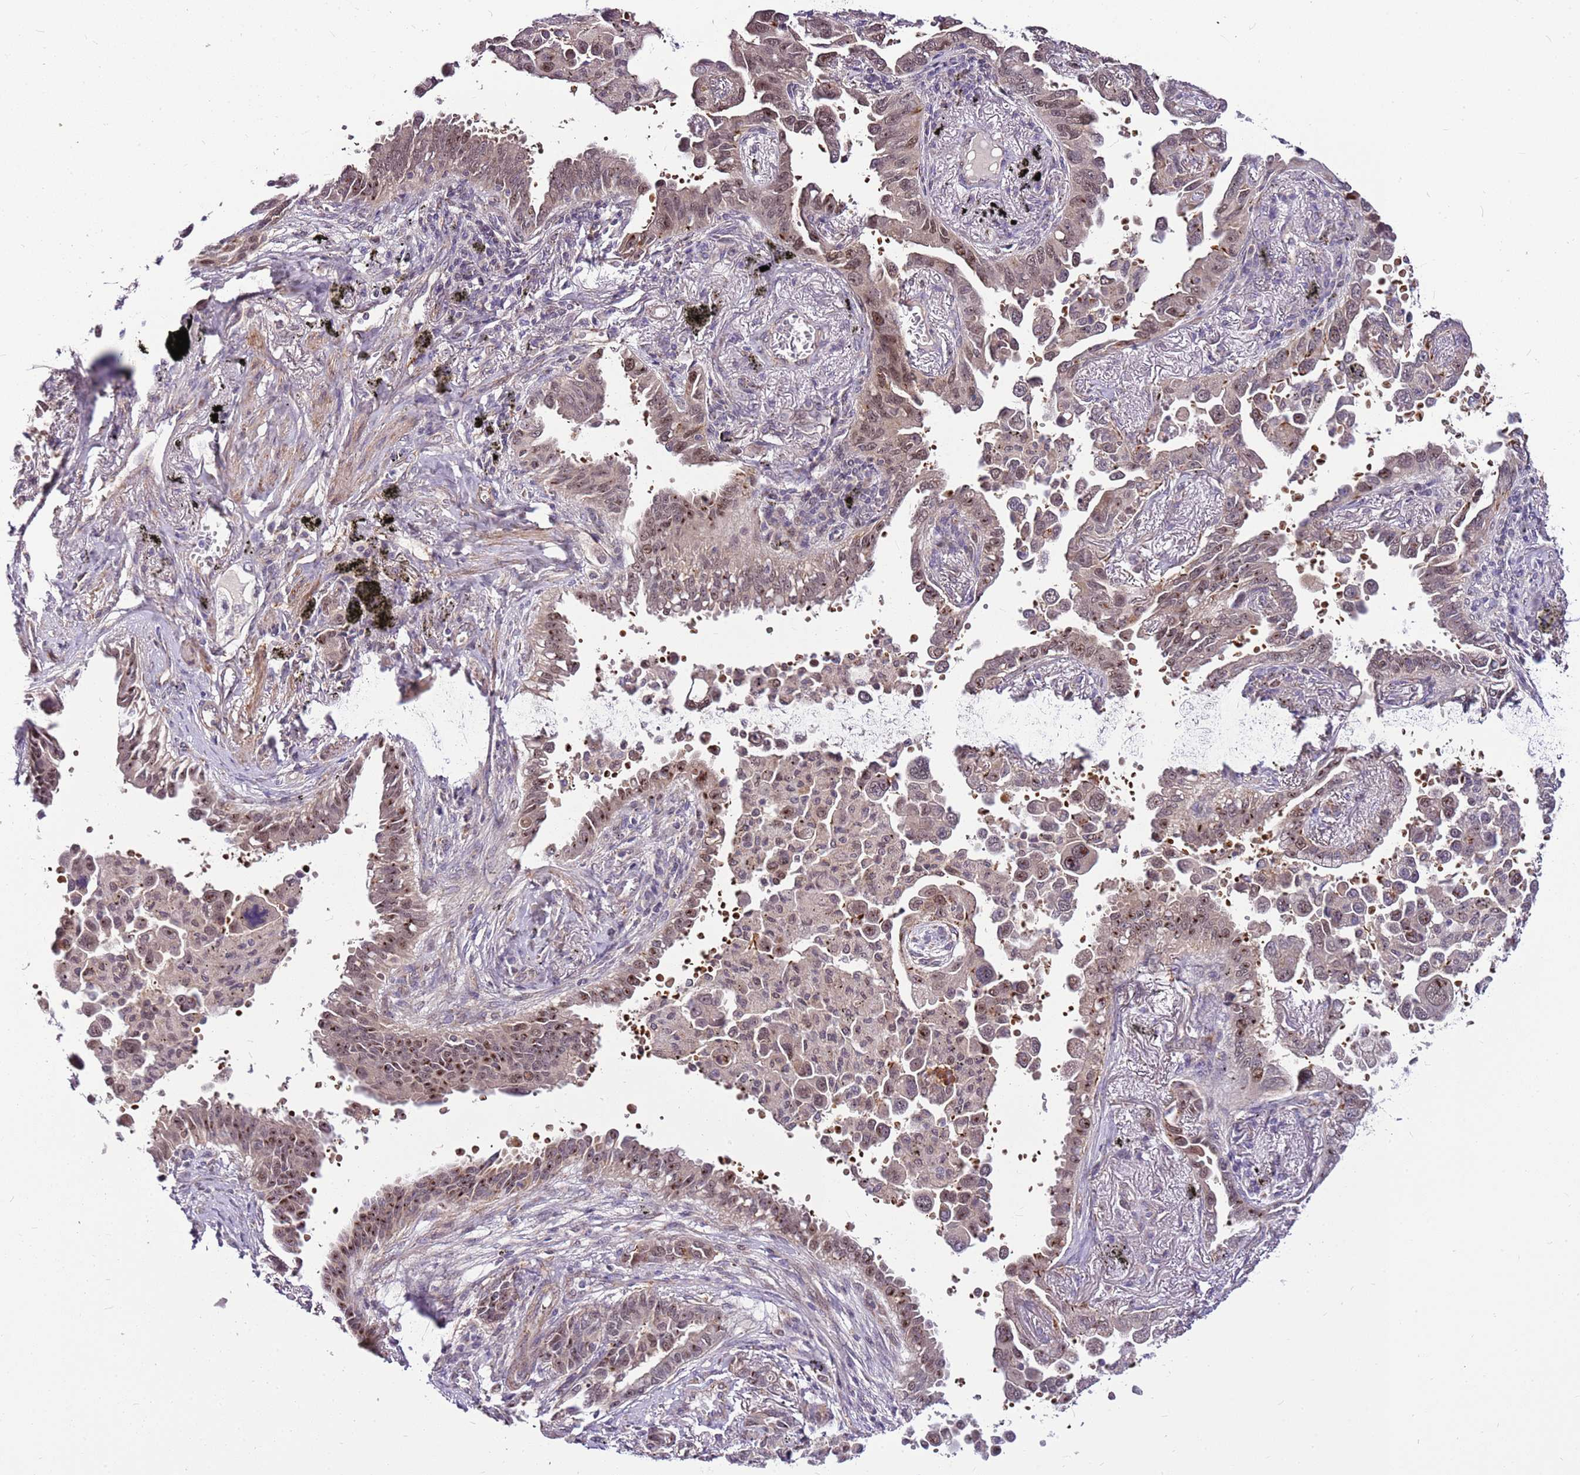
{"staining": {"intensity": "moderate", "quantity": ">75%", "location": "nuclear"}, "tissue": "lung cancer", "cell_type": "Tumor cells", "image_type": "cancer", "snomed": [{"axis": "morphology", "description": "Adenocarcinoma, NOS"}, {"axis": "topography", "description": "Lung"}], "caption": "High-magnification brightfield microscopy of lung adenocarcinoma stained with DAB (brown) and counterstained with hematoxylin (blue). tumor cells exhibit moderate nuclear staining is appreciated in approximately>75% of cells. The staining is performed using DAB brown chromogen to label protein expression. The nuclei are counter-stained blue using hematoxylin.", "gene": "POLE3", "patient": {"sex": "male", "age": 67}}